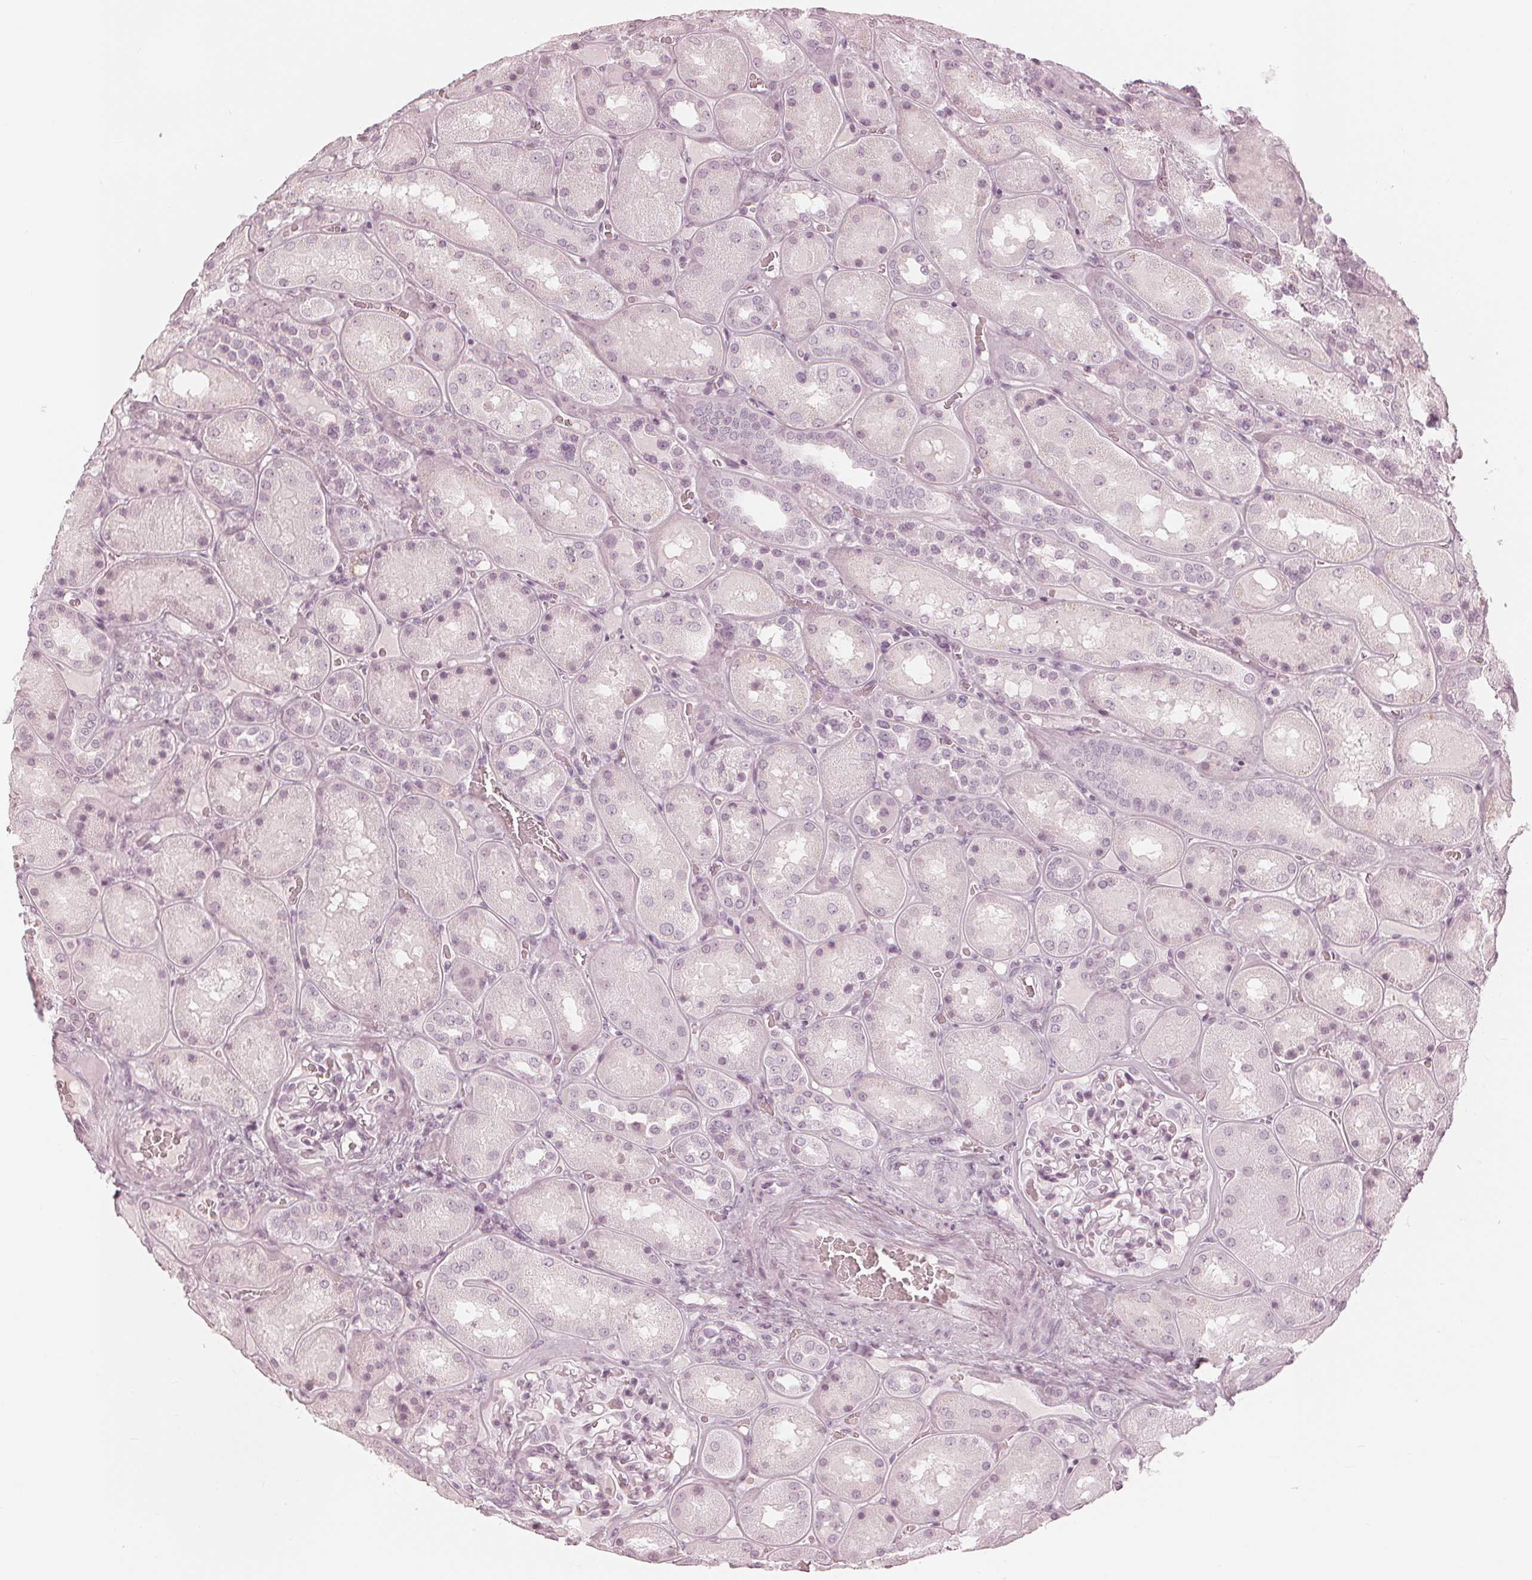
{"staining": {"intensity": "negative", "quantity": "none", "location": "none"}, "tissue": "kidney", "cell_type": "Cells in glomeruli", "image_type": "normal", "snomed": [{"axis": "morphology", "description": "Normal tissue, NOS"}, {"axis": "topography", "description": "Kidney"}], "caption": "The histopathology image demonstrates no staining of cells in glomeruli in benign kidney.", "gene": "PAEP", "patient": {"sex": "male", "age": 73}}